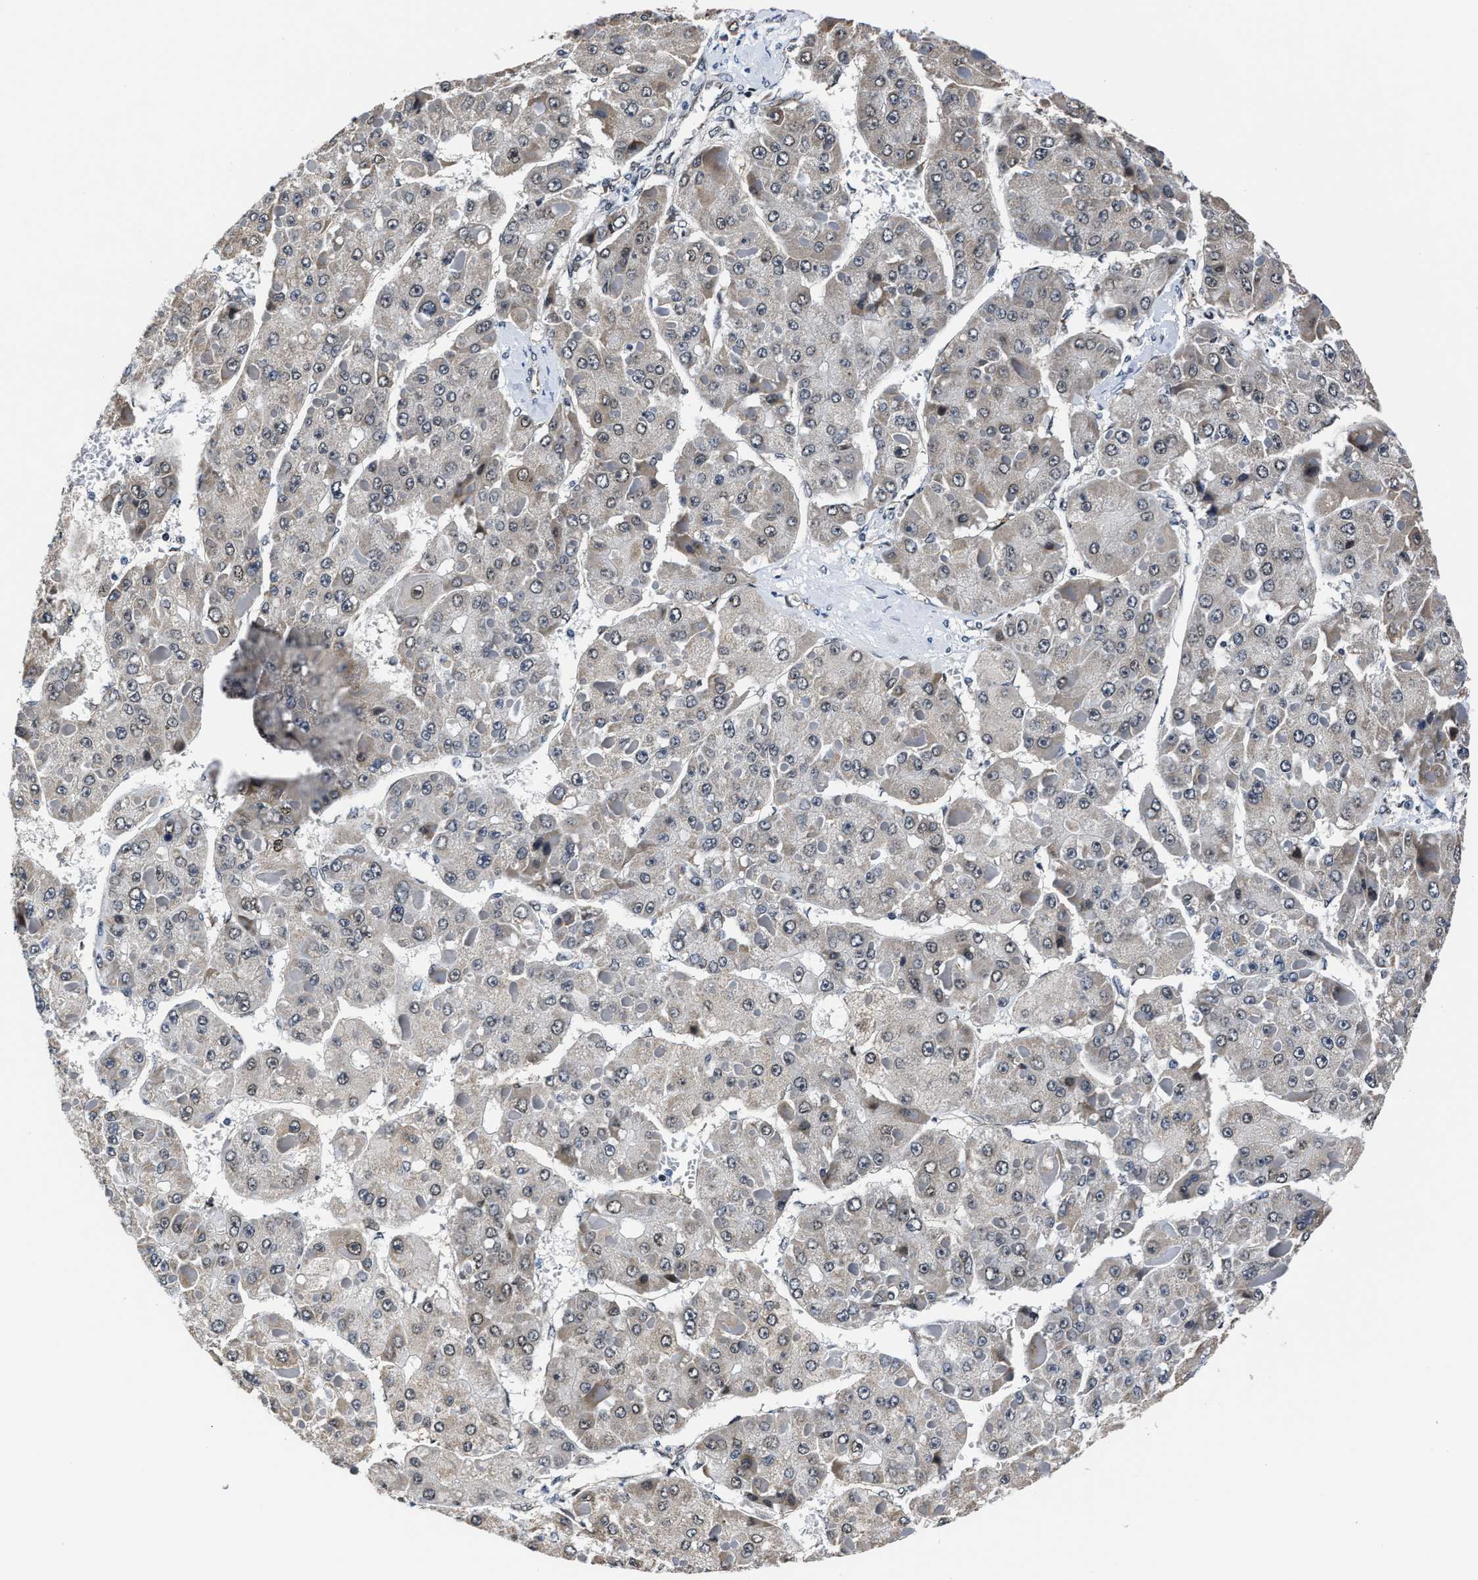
{"staining": {"intensity": "negative", "quantity": "none", "location": "none"}, "tissue": "liver cancer", "cell_type": "Tumor cells", "image_type": "cancer", "snomed": [{"axis": "morphology", "description": "Carcinoma, Hepatocellular, NOS"}, {"axis": "topography", "description": "Liver"}], "caption": "A high-resolution photomicrograph shows immunohistochemistry staining of liver cancer, which shows no significant expression in tumor cells. Nuclei are stained in blue.", "gene": "MARCKSL1", "patient": {"sex": "female", "age": 73}}